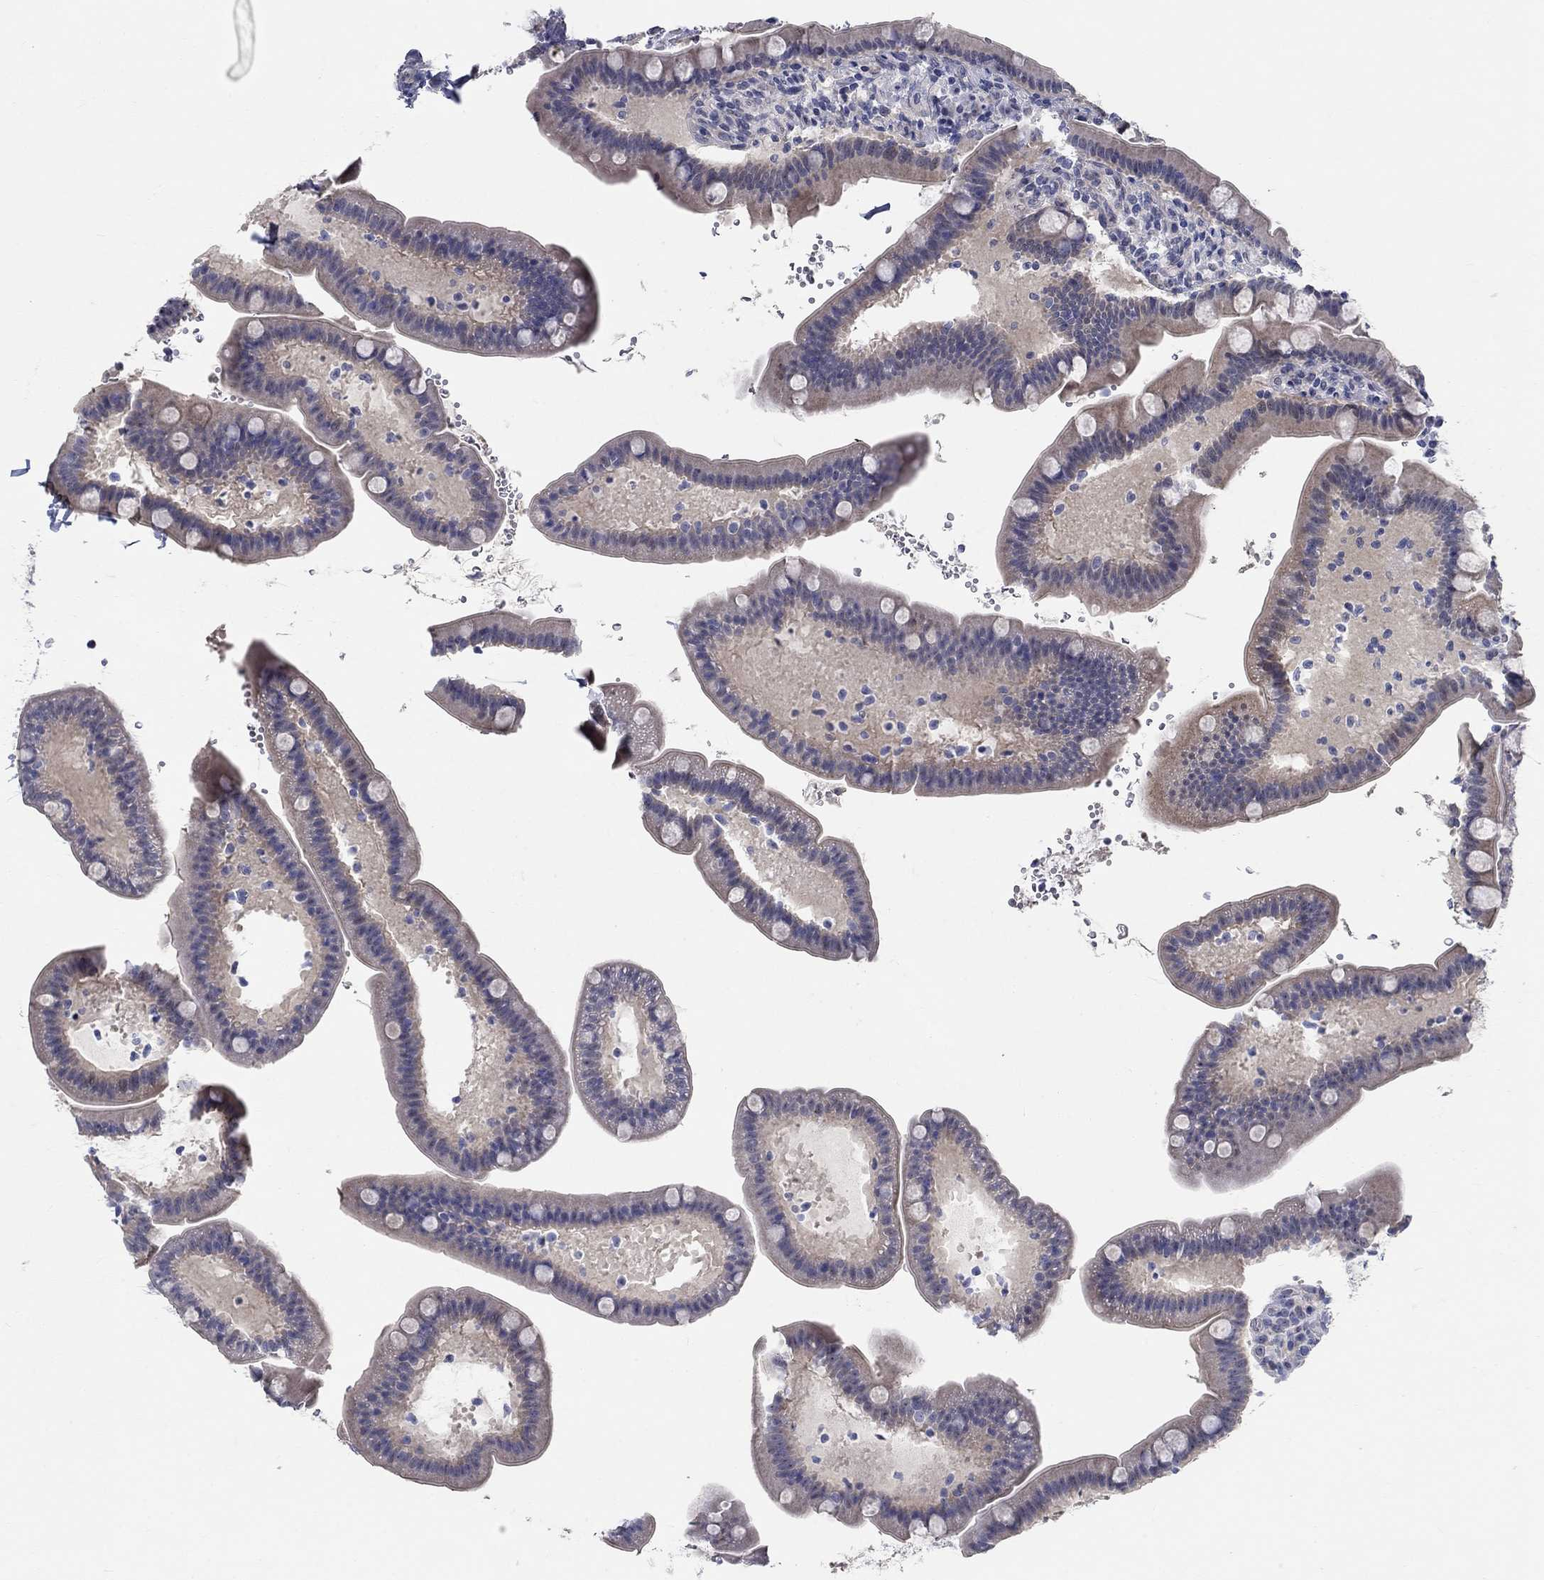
{"staining": {"intensity": "weak", "quantity": "25%-75%", "location": "cytoplasmic/membranous"}, "tissue": "small intestine", "cell_type": "Glandular cells", "image_type": "normal", "snomed": [{"axis": "morphology", "description": "Normal tissue, NOS"}, {"axis": "topography", "description": "Small intestine"}], "caption": "A low amount of weak cytoplasmic/membranous positivity is appreciated in approximately 25%-75% of glandular cells in normal small intestine.", "gene": "SMIM18", "patient": {"sex": "male", "age": 66}}